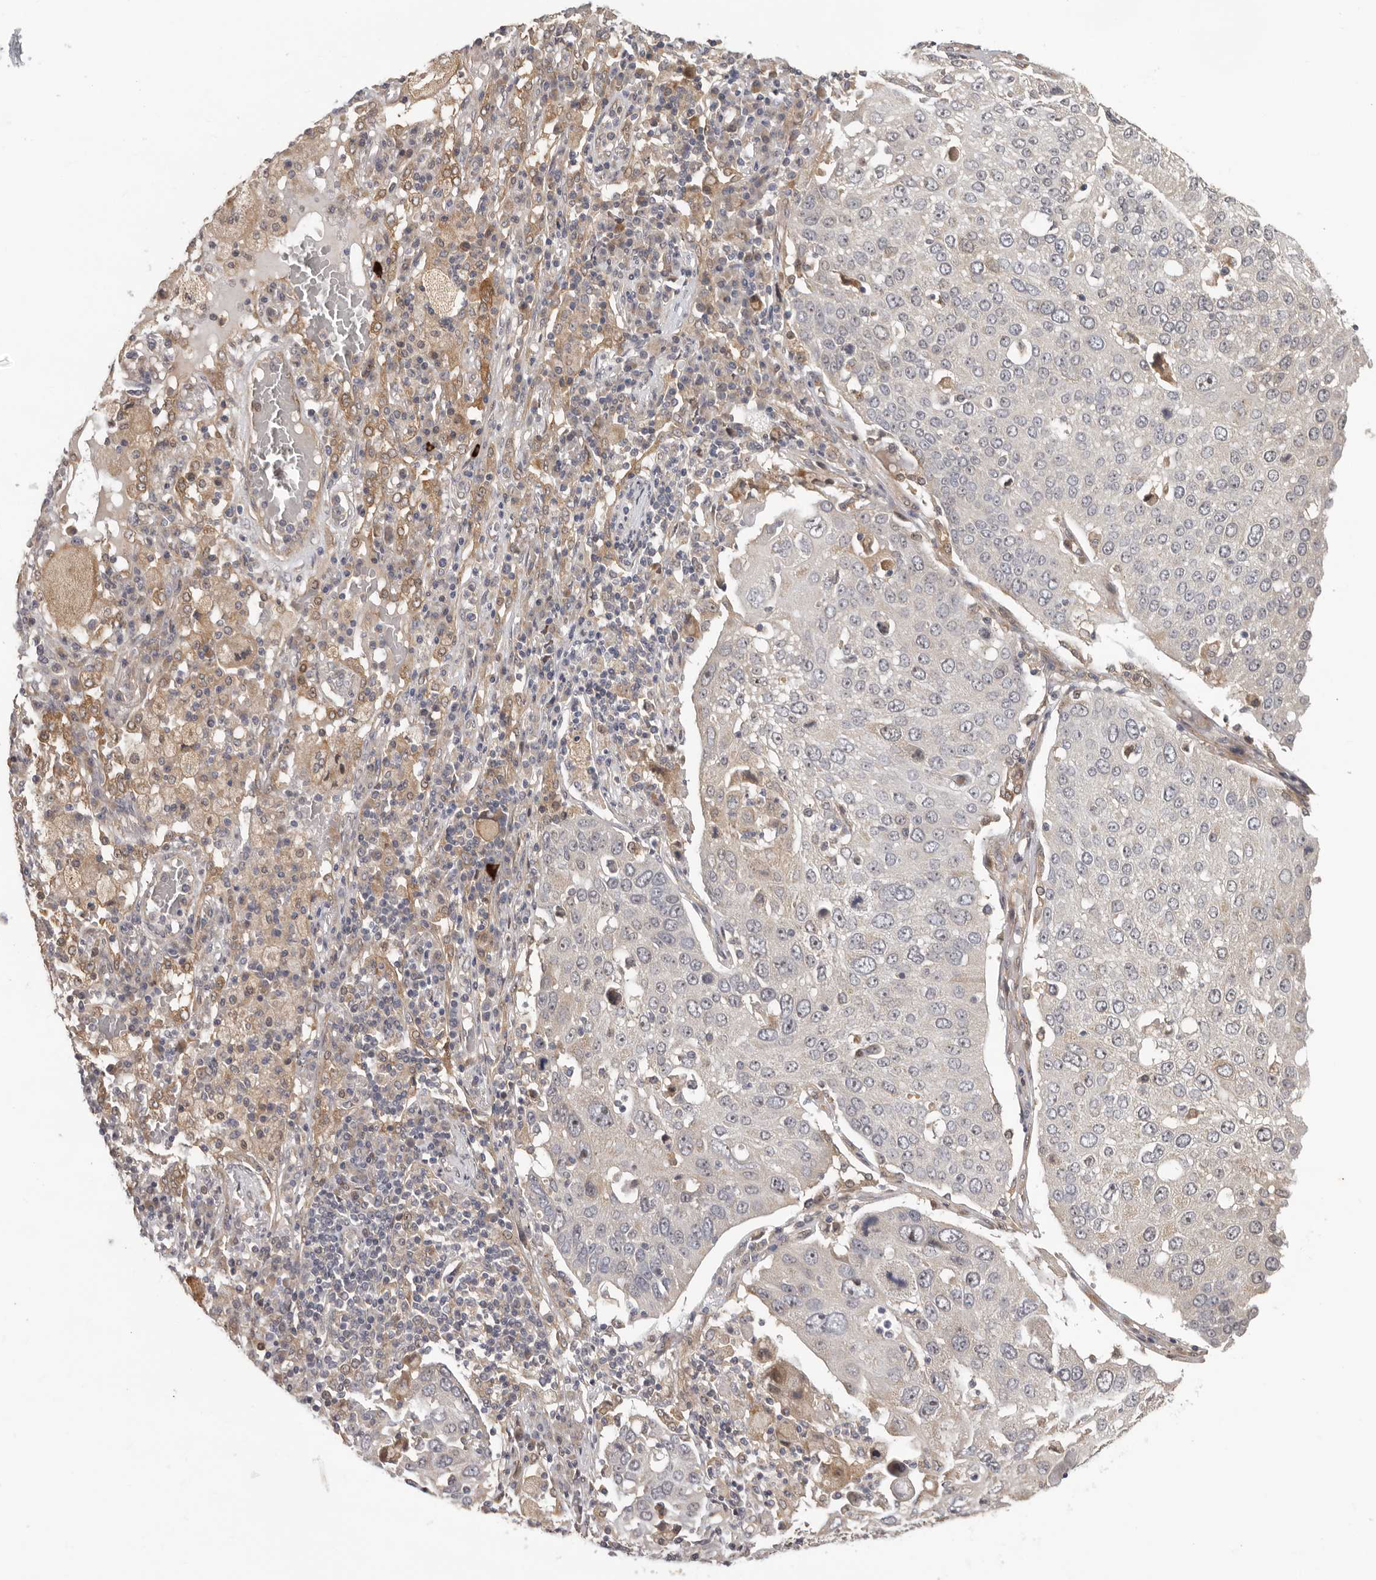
{"staining": {"intensity": "negative", "quantity": "none", "location": "none"}, "tissue": "lung cancer", "cell_type": "Tumor cells", "image_type": "cancer", "snomed": [{"axis": "morphology", "description": "Squamous cell carcinoma, NOS"}, {"axis": "topography", "description": "Lung"}], "caption": "Protein analysis of lung cancer demonstrates no significant staining in tumor cells. (Immunohistochemistry, brightfield microscopy, high magnification).", "gene": "HINT3", "patient": {"sex": "male", "age": 65}}